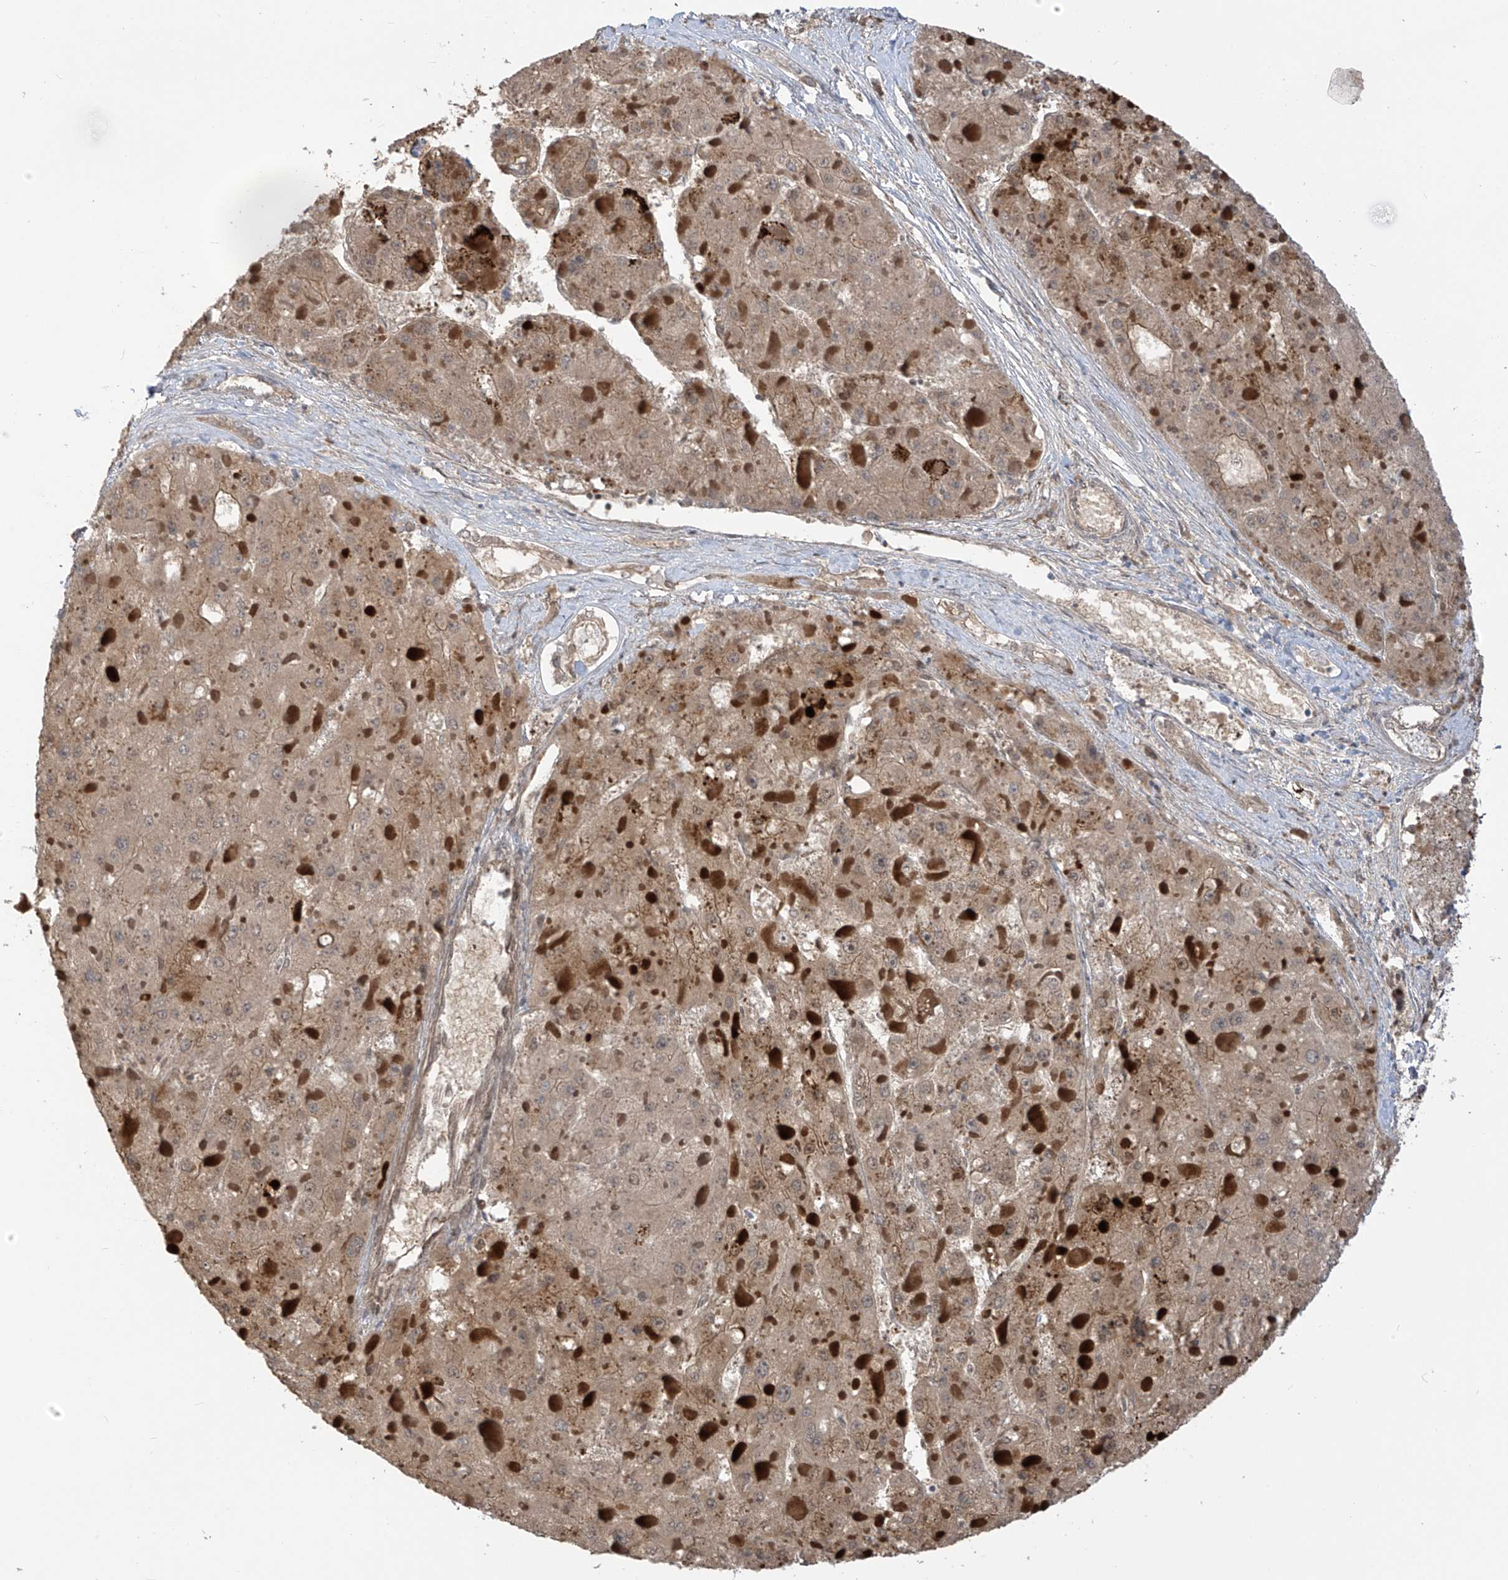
{"staining": {"intensity": "weak", "quantity": ">75%", "location": "cytoplasmic/membranous"}, "tissue": "liver cancer", "cell_type": "Tumor cells", "image_type": "cancer", "snomed": [{"axis": "morphology", "description": "Carcinoma, Hepatocellular, NOS"}, {"axis": "topography", "description": "Liver"}], "caption": "DAB immunohistochemical staining of liver cancer reveals weak cytoplasmic/membranous protein expression in approximately >75% of tumor cells.", "gene": "PM20D2", "patient": {"sex": "female", "age": 73}}